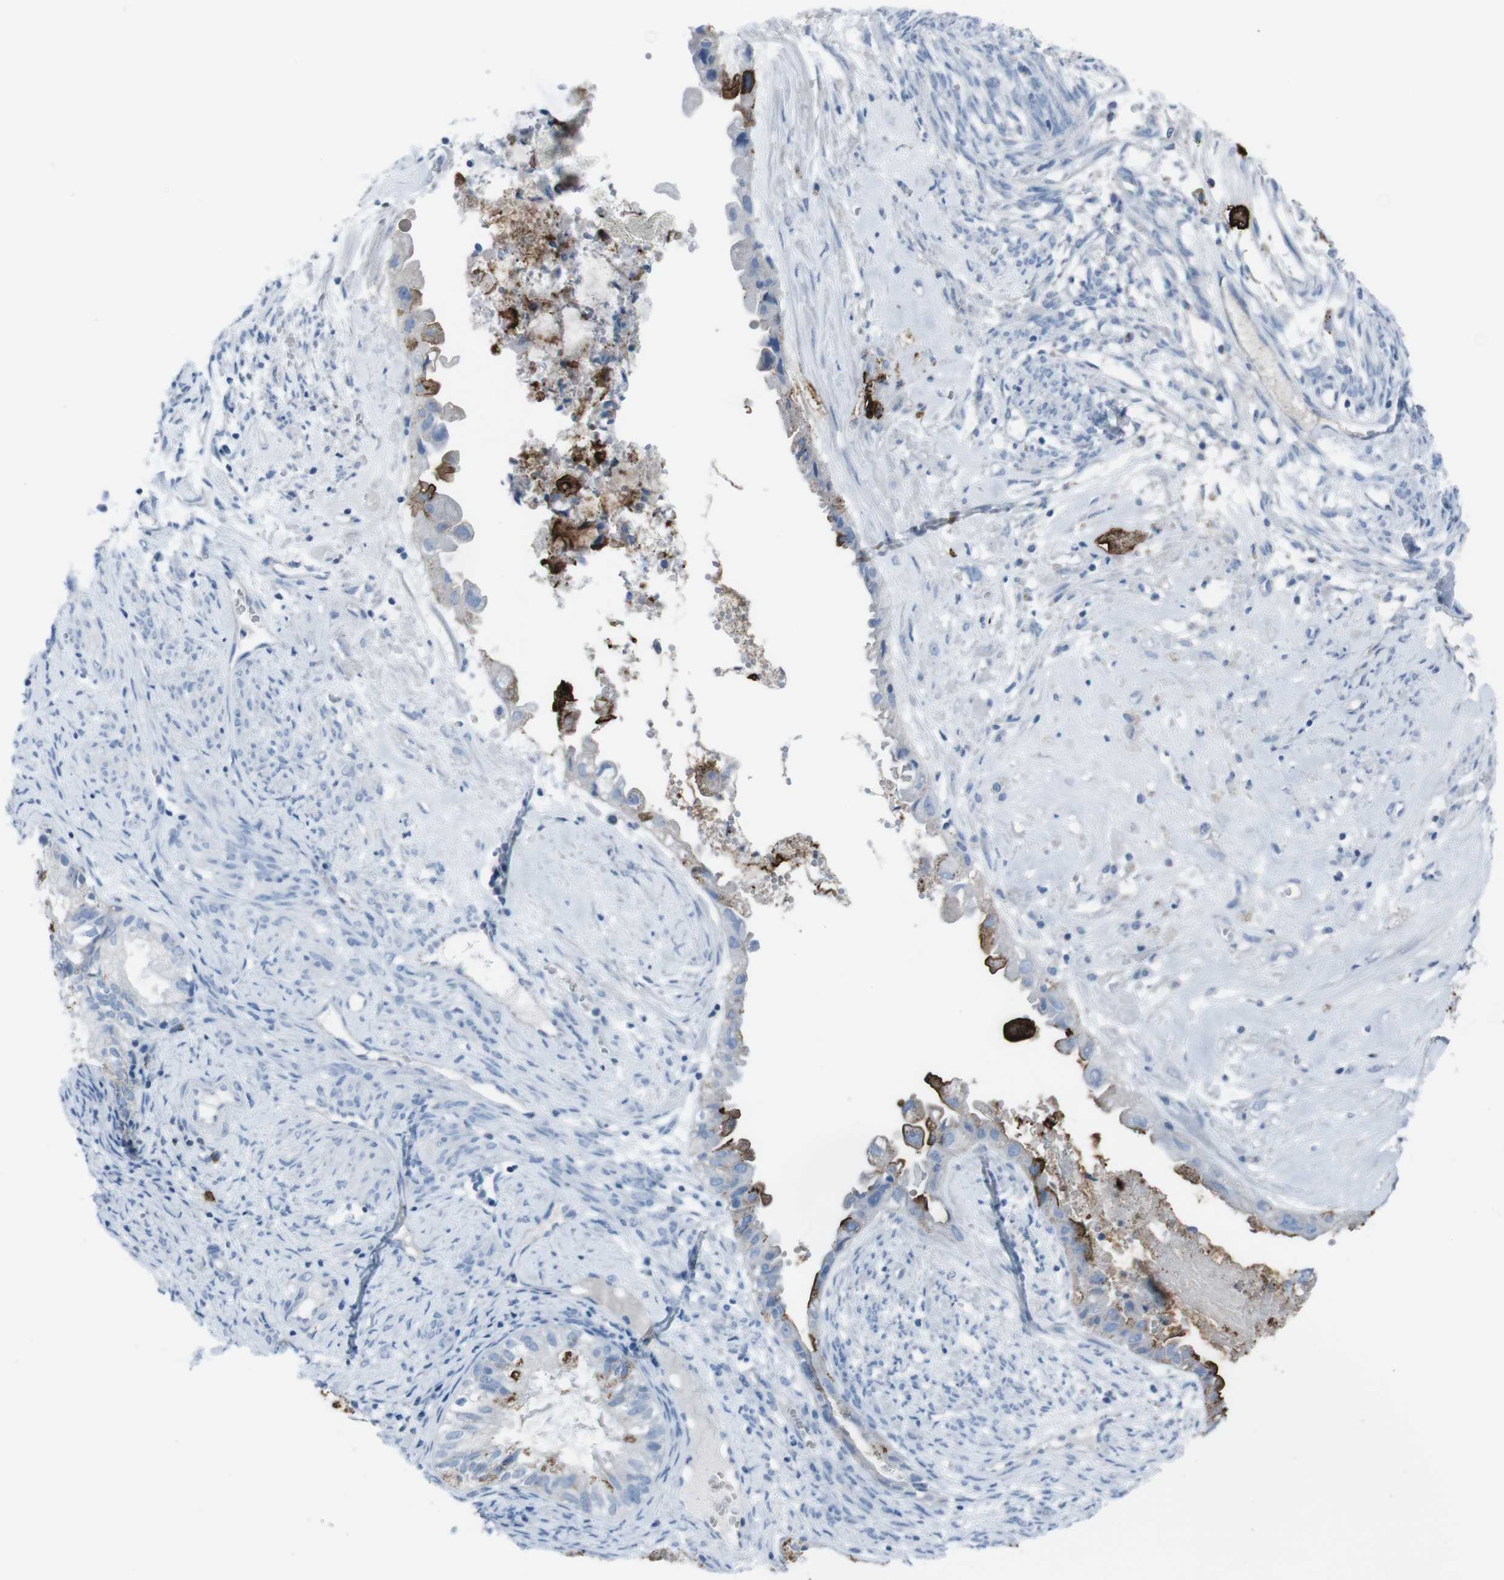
{"staining": {"intensity": "strong", "quantity": "<25%", "location": "cytoplasmic/membranous"}, "tissue": "cervical cancer", "cell_type": "Tumor cells", "image_type": "cancer", "snomed": [{"axis": "morphology", "description": "Normal tissue, NOS"}, {"axis": "morphology", "description": "Adenocarcinoma, NOS"}, {"axis": "topography", "description": "Cervix"}, {"axis": "topography", "description": "Endometrium"}], "caption": "Brown immunohistochemical staining in human adenocarcinoma (cervical) exhibits strong cytoplasmic/membranous expression in approximately <25% of tumor cells.", "gene": "ST6GAL1", "patient": {"sex": "female", "age": 86}}